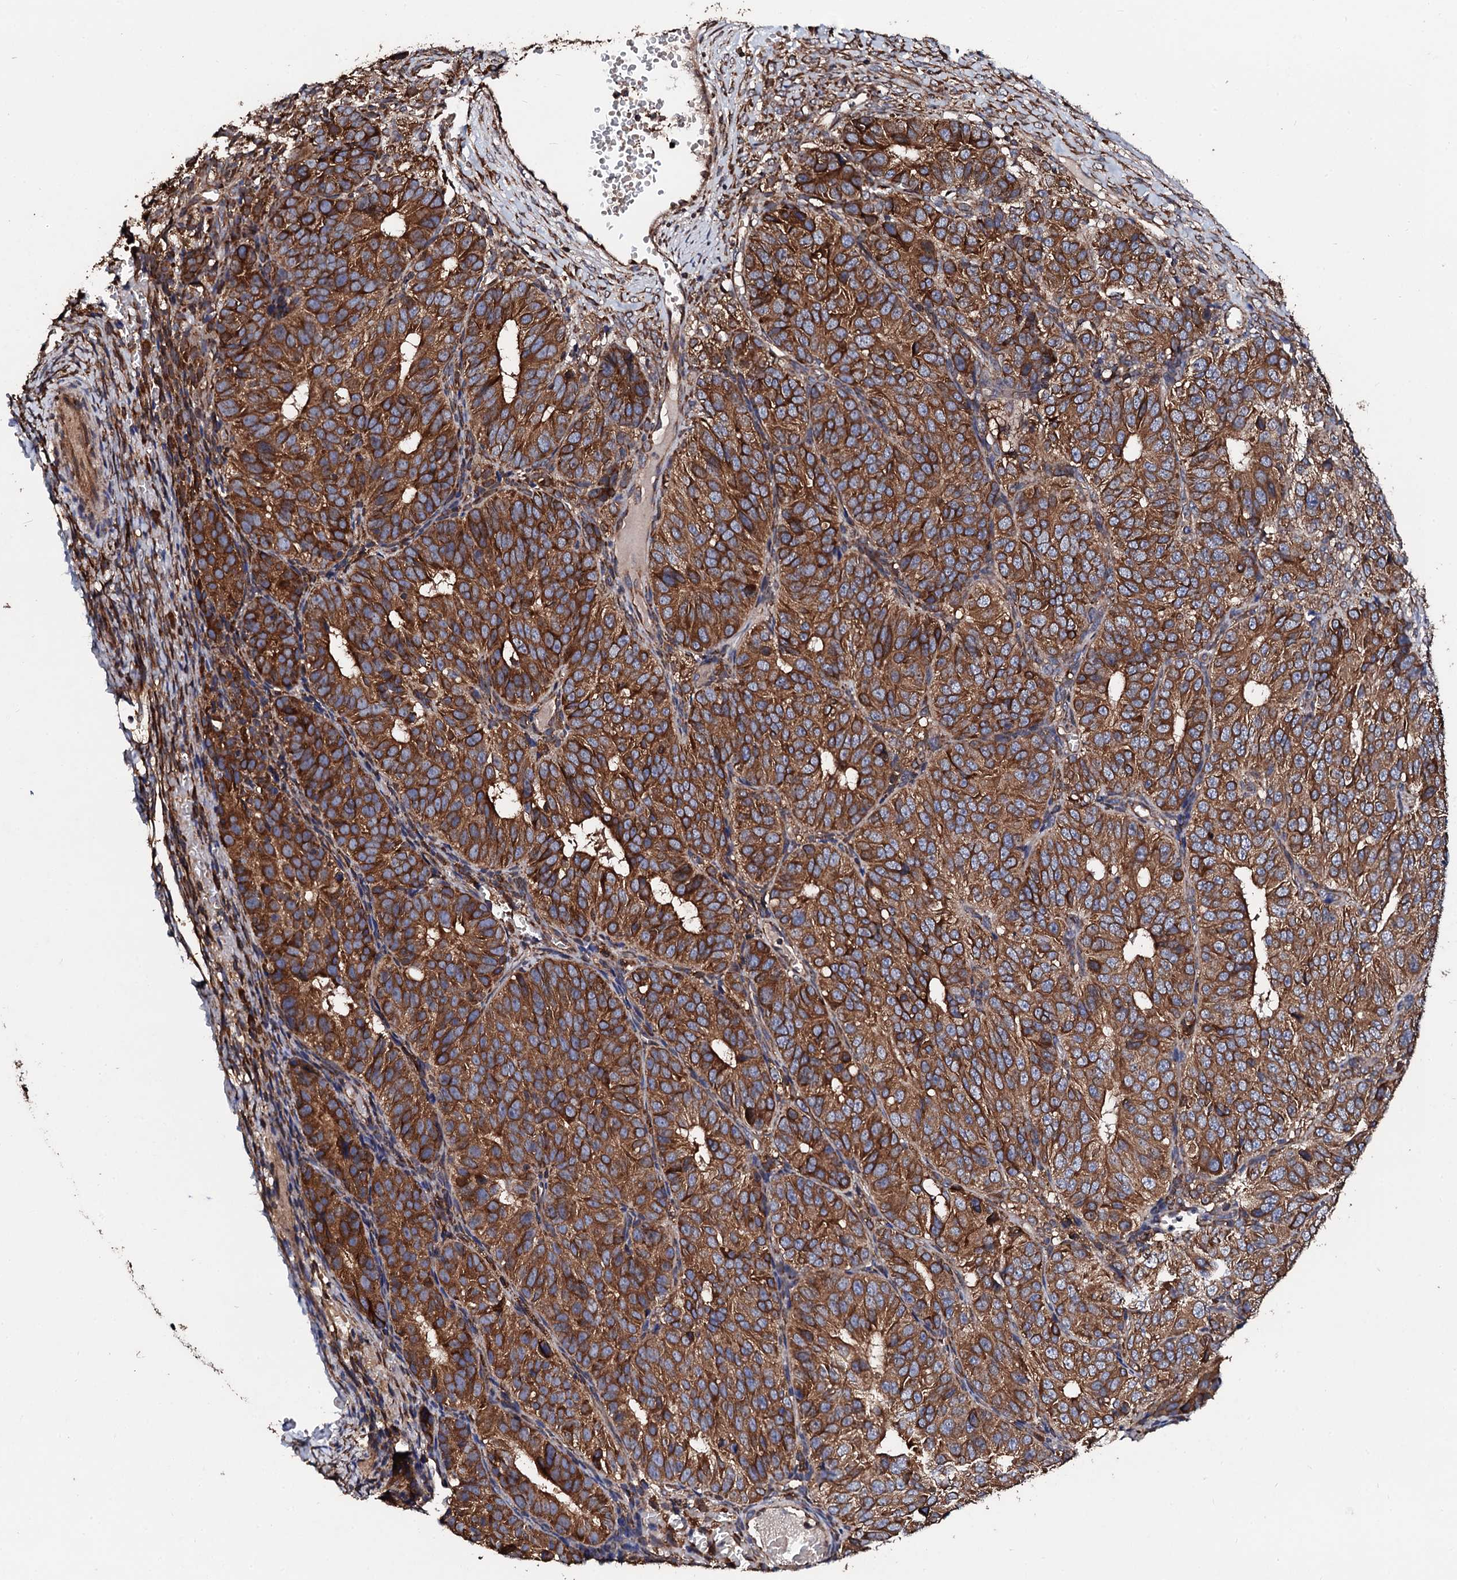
{"staining": {"intensity": "moderate", "quantity": ">75%", "location": "cytoplasmic/membranous"}, "tissue": "ovarian cancer", "cell_type": "Tumor cells", "image_type": "cancer", "snomed": [{"axis": "morphology", "description": "Carcinoma, endometroid"}, {"axis": "topography", "description": "Ovary"}], "caption": "IHC histopathology image of endometroid carcinoma (ovarian) stained for a protein (brown), which exhibits medium levels of moderate cytoplasmic/membranous staining in about >75% of tumor cells.", "gene": "CKAP5", "patient": {"sex": "female", "age": 51}}